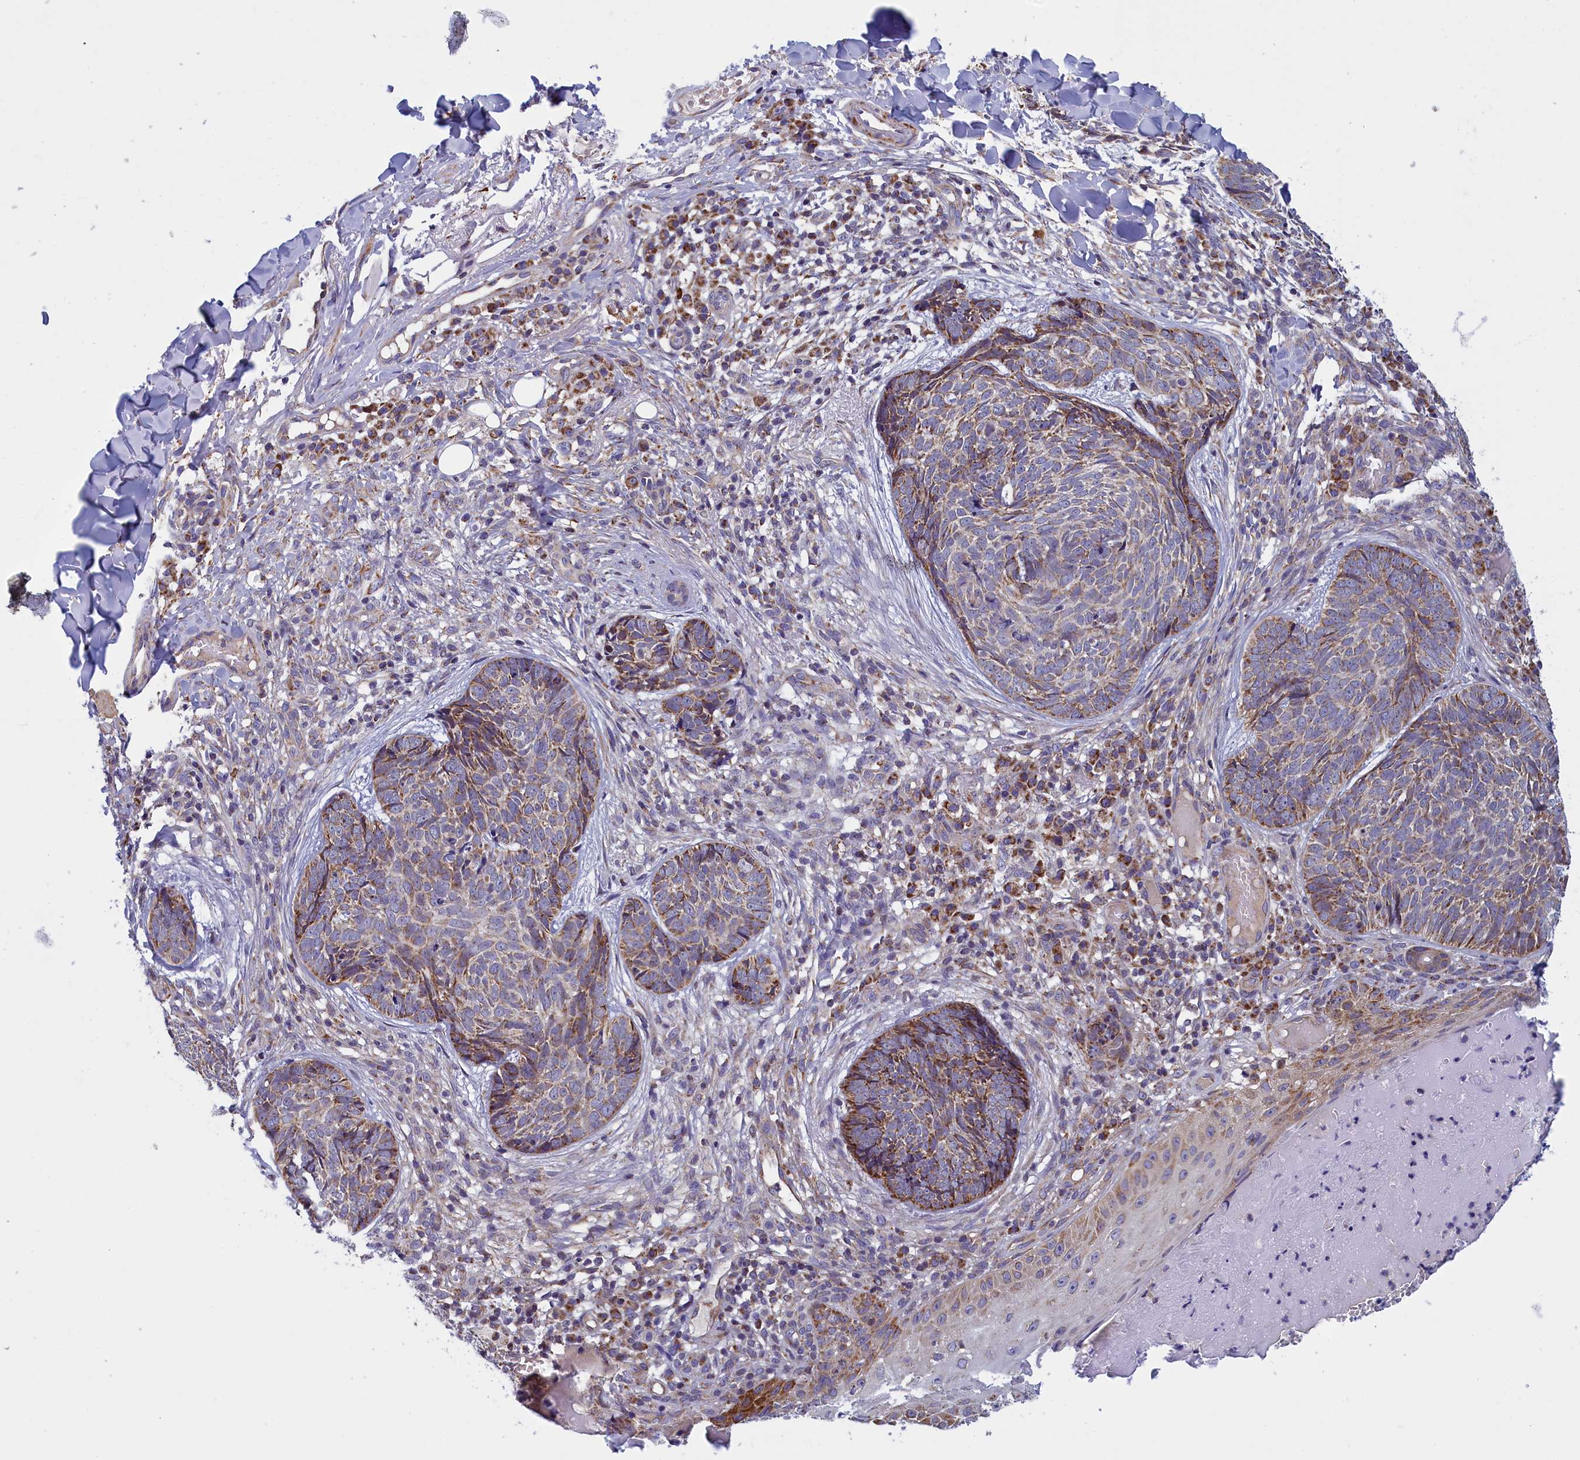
{"staining": {"intensity": "moderate", "quantity": "25%-75%", "location": "cytoplasmic/membranous"}, "tissue": "skin cancer", "cell_type": "Tumor cells", "image_type": "cancer", "snomed": [{"axis": "morphology", "description": "Basal cell carcinoma"}, {"axis": "topography", "description": "Skin"}], "caption": "Skin cancer (basal cell carcinoma) stained with a brown dye shows moderate cytoplasmic/membranous positive staining in approximately 25%-75% of tumor cells.", "gene": "IFT122", "patient": {"sex": "female", "age": 61}}